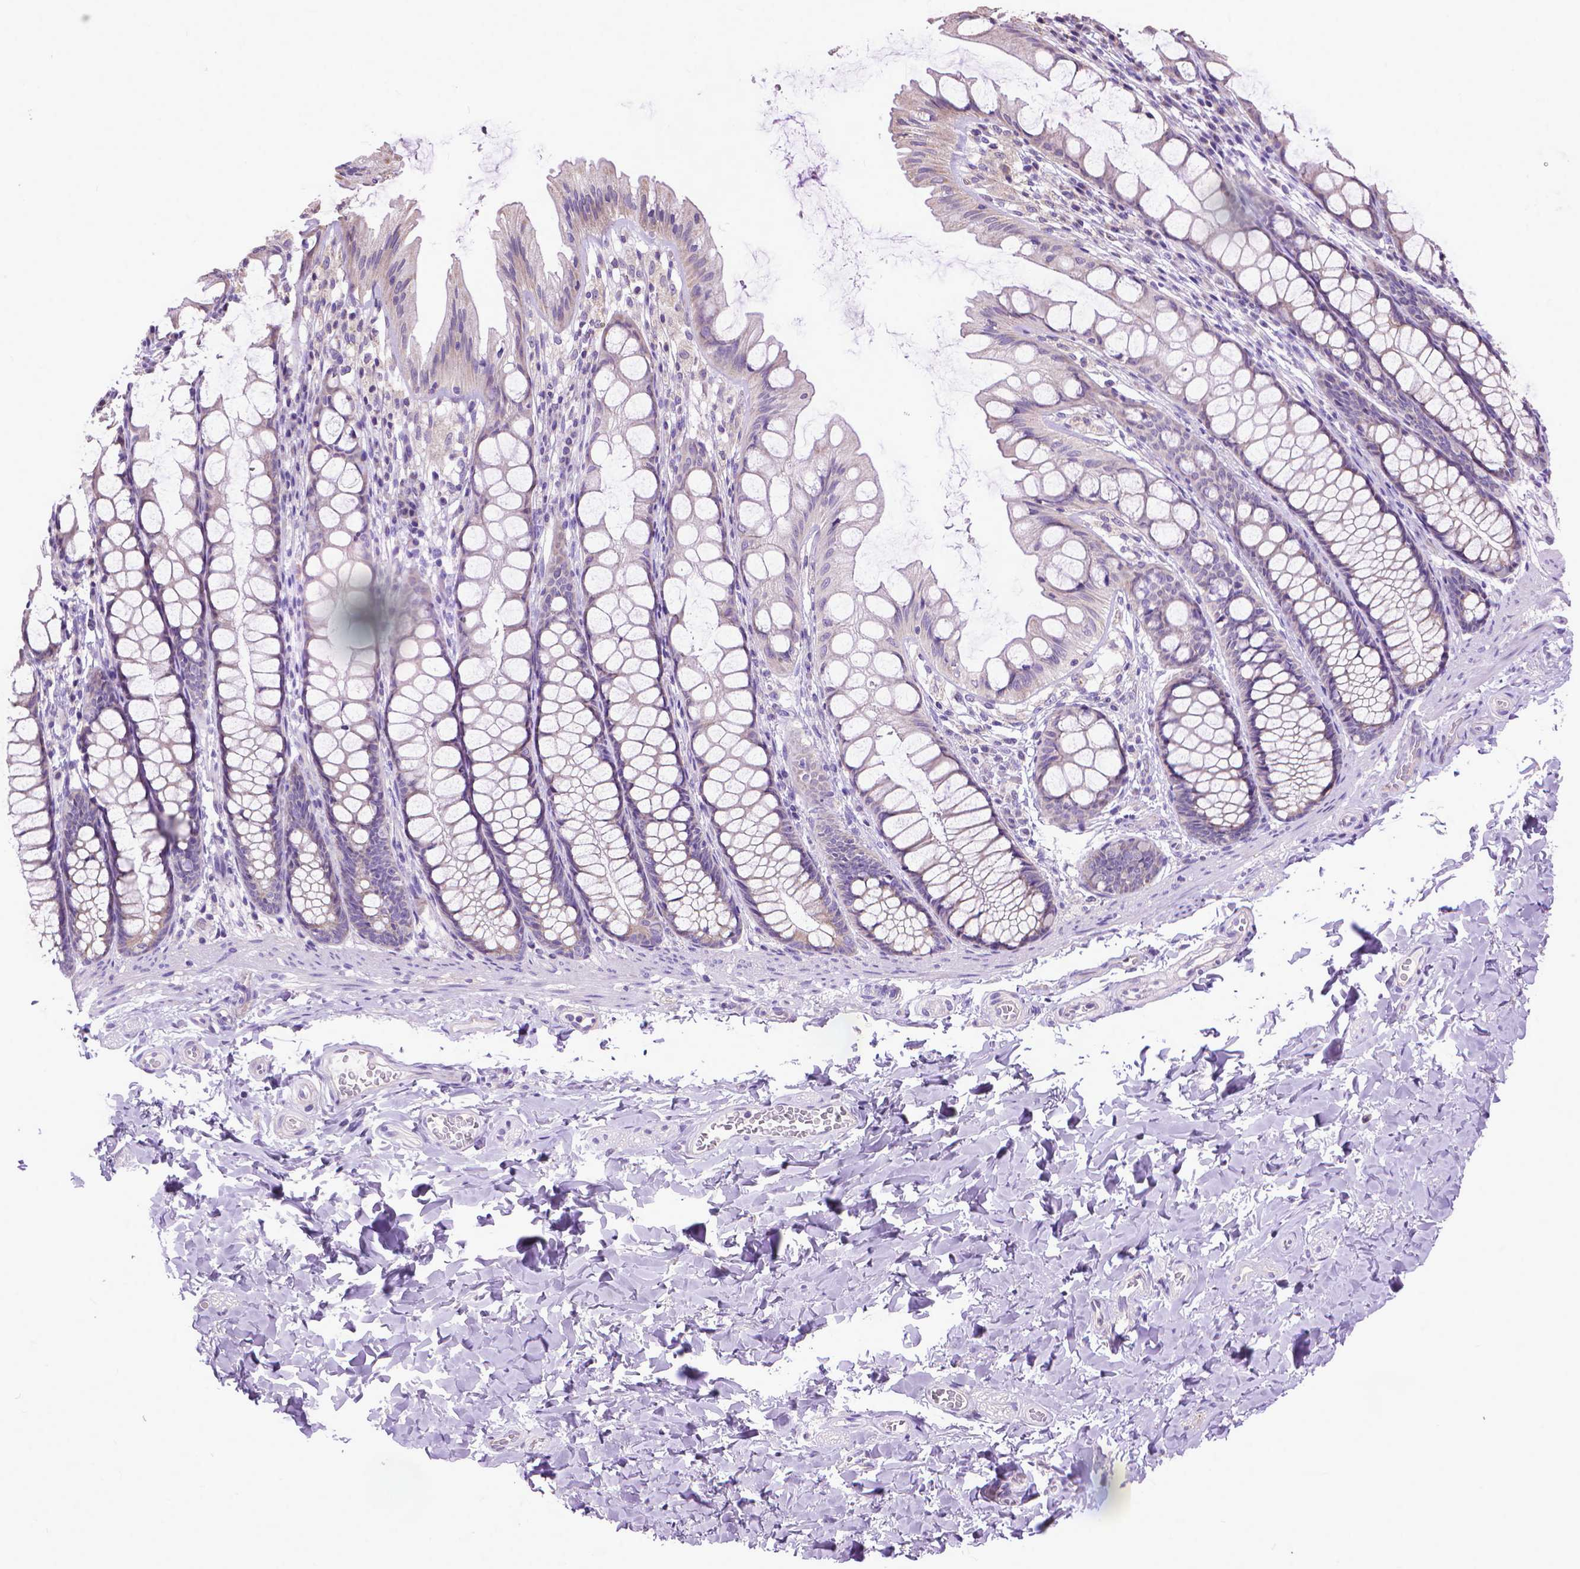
{"staining": {"intensity": "negative", "quantity": "none", "location": "none"}, "tissue": "colon", "cell_type": "Endothelial cells", "image_type": "normal", "snomed": [{"axis": "morphology", "description": "Normal tissue, NOS"}, {"axis": "topography", "description": "Colon"}], "caption": "This is an immunohistochemistry photomicrograph of benign human colon. There is no expression in endothelial cells.", "gene": "SYN1", "patient": {"sex": "male", "age": 47}}